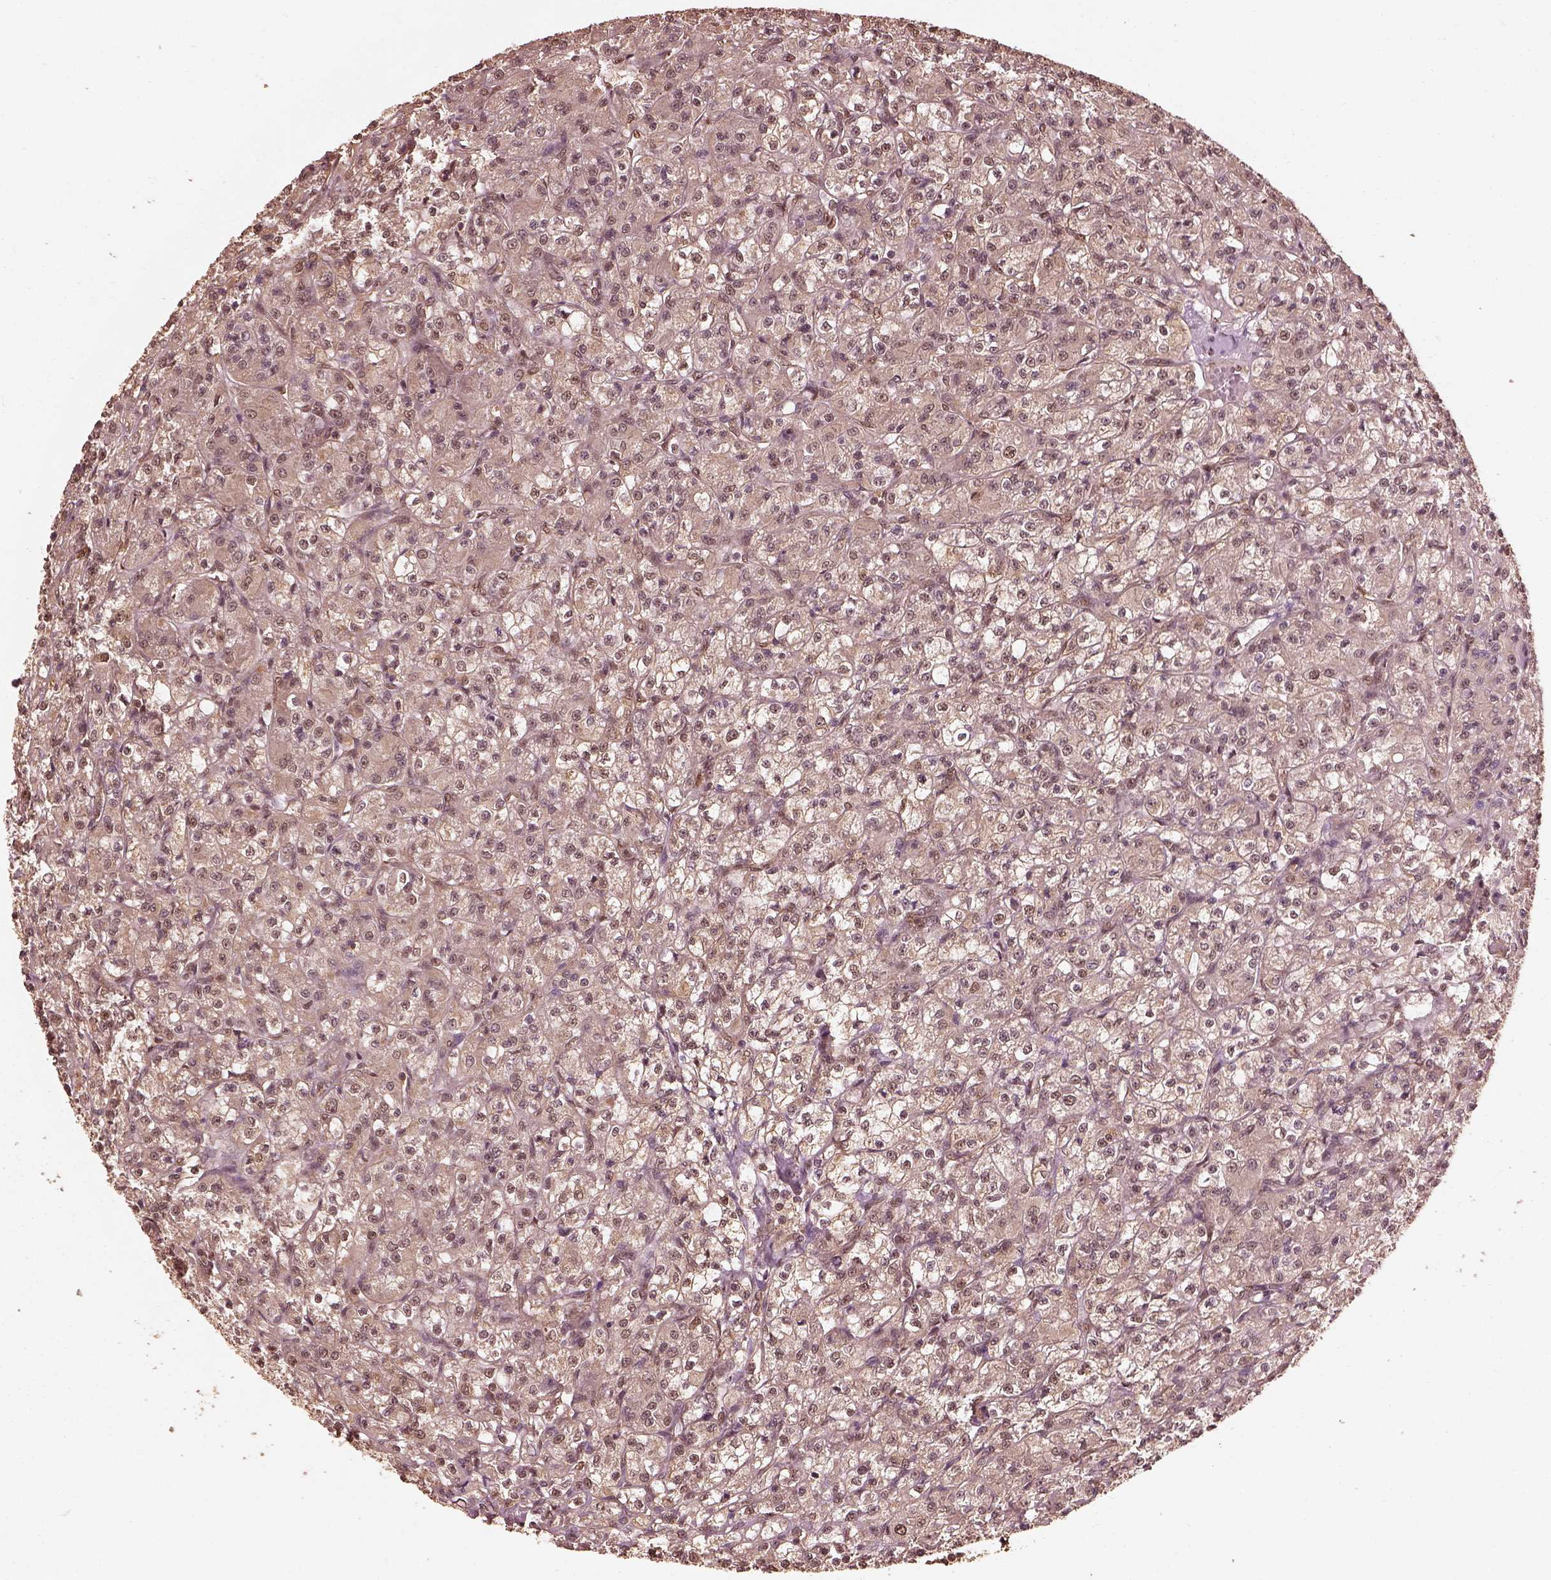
{"staining": {"intensity": "weak", "quantity": "25%-75%", "location": "cytoplasmic/membranous,nuclear"}, "tissue": "renal cancer", "cell_type": "Tumor cells", "image_type": "cancer", "snomed": [{"axis": "morphology", "description": "Adenocarcinoma, NOS"}, {"axis": "topography", "description": "Kidney"}], "caption": "Adenocarcinoma (renal) stained with DAB IHC shows low levels of weak cytoplasmic/membranous and nuclear expression in approximately 25%-75% of tumor cells.", "gene": "PSMC5", "patient": {"sex": "female", "age": 70}}